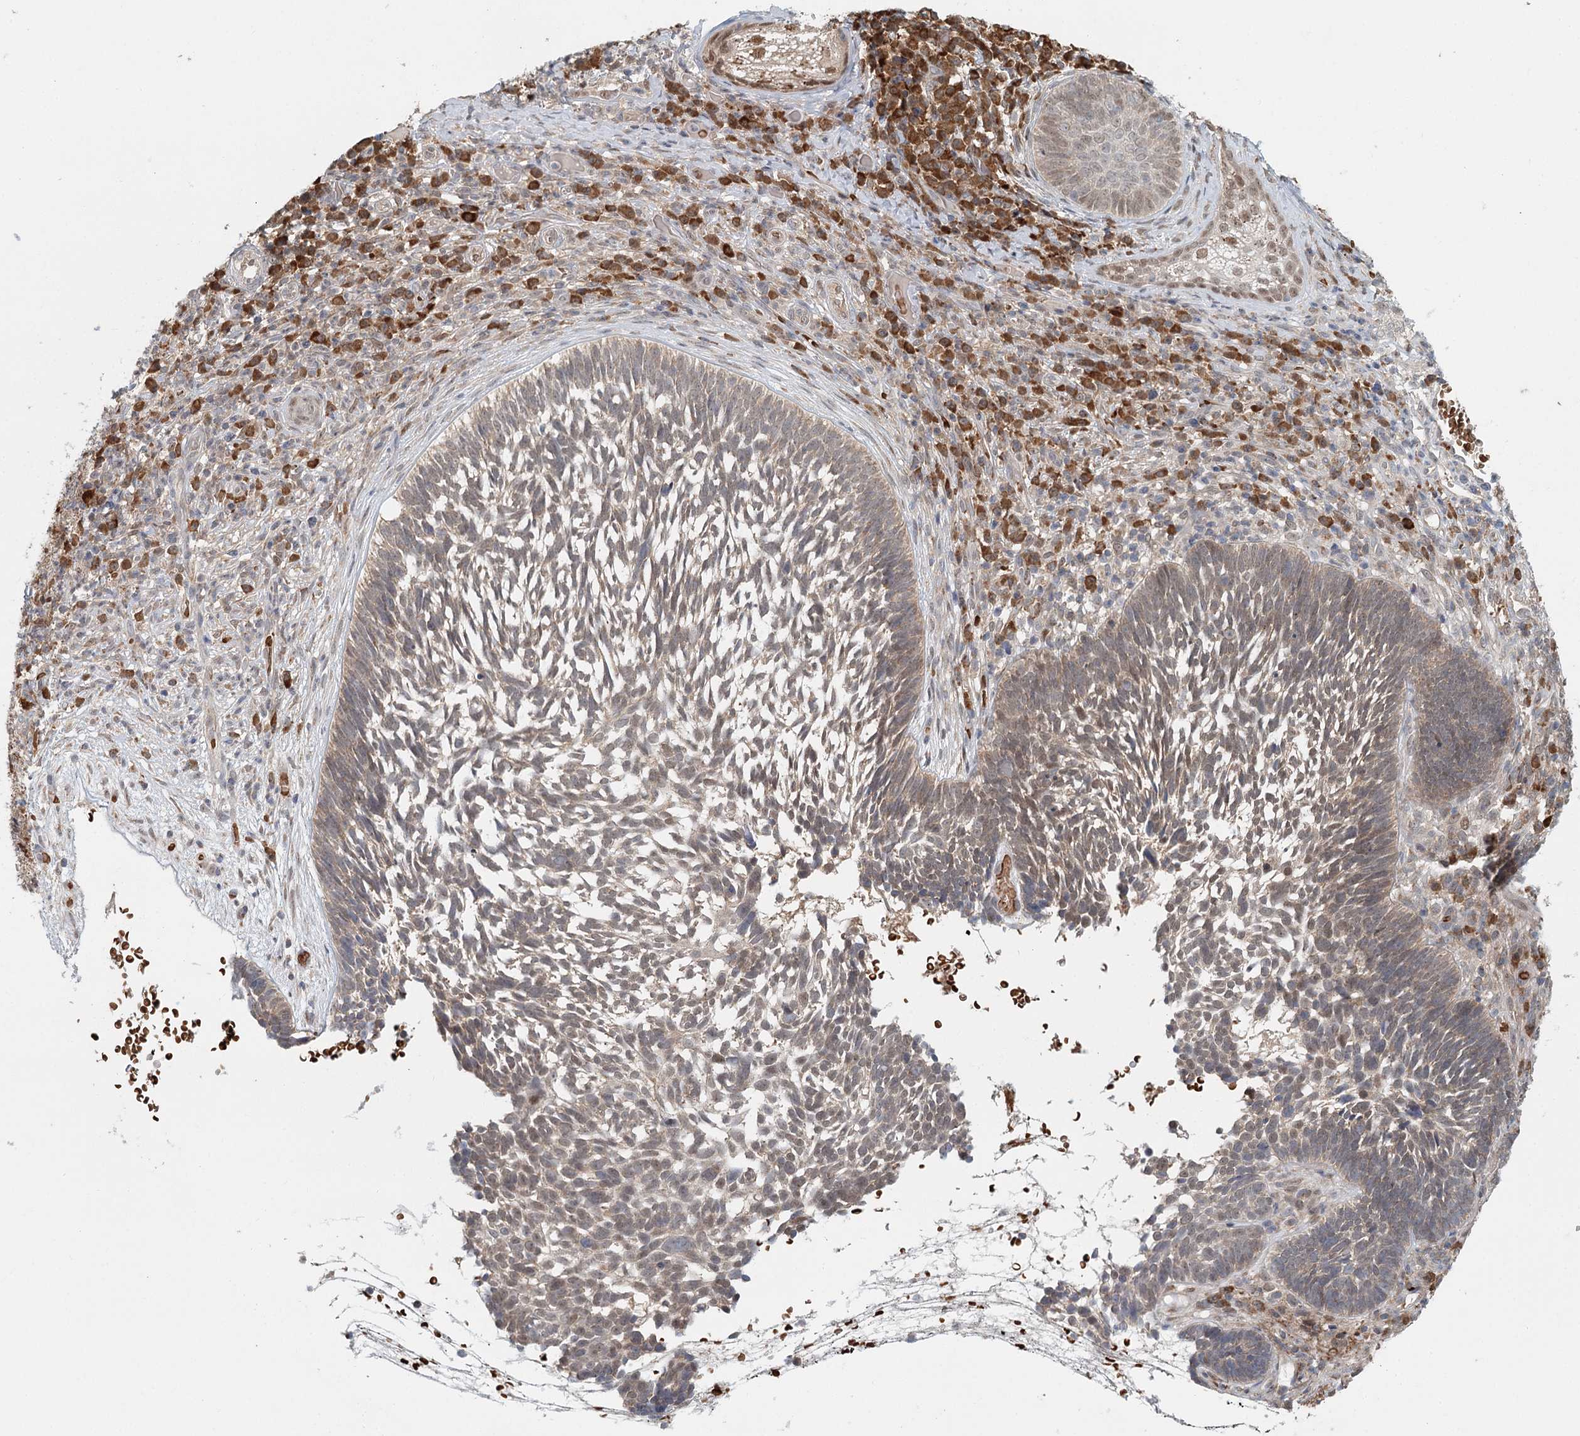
{"staining": {"intensity": "weak", "quantity": "25%-75%", "location": "cytoplasmic/membranous"}, "tissue": "skin cancer", "cell_type": "Tumor cells", "image_type": "cancer", "snomed": [{"axis": "morphology", "description": "Basal cell carcinoma"}, {"axis": "topography", "description": "Skin"}], "caption": "Immunohistochemical staining of human skin basal cell carcinoma demonstrates low levels of weak cytoplasmic/membranous staining in approximately 25%-75% of tumor cells.", "gene": "ADK", "patient": {"sex": "male", "age": 88}}